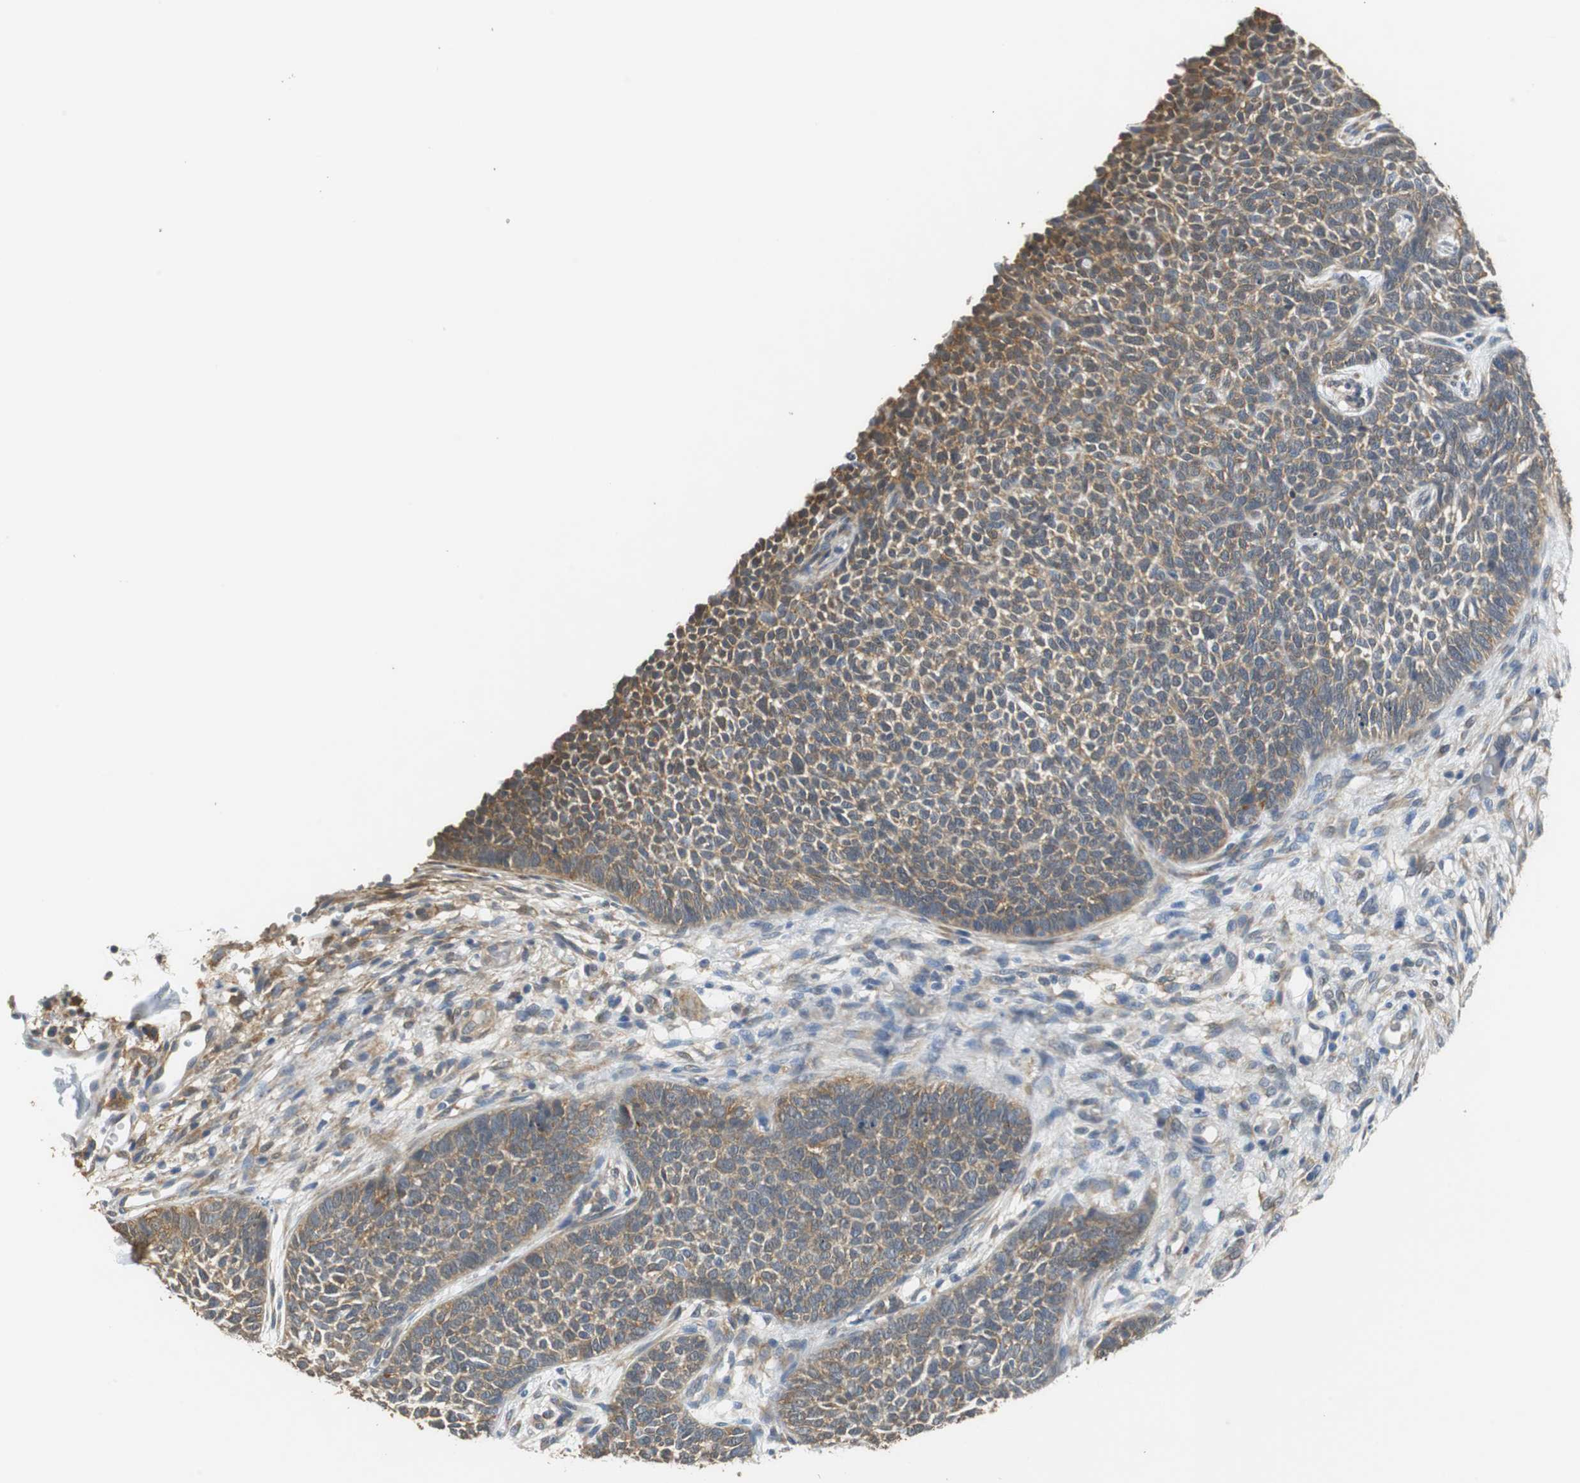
{"staining": {"intensity": "weak", "quantity": ">75%", "location": "cytoplasmic/membranous"}, "tissue": "skin cancer", "cell_type": "Tumor cells", "image_type": "cancer", "snomed": [{"axis": "morphology", "description": "Basal cell carcinoma"}, {"axis": "topography", "description": "Skin"}], "caption": "DAB (3,3'-diaminobenzidine) immunohistochemical staining of skin basal cell carcinoma displays weak cytoplasmic/membranous protein staining in about >75% of tumor cells. The protein of interest is shown in brown color, while the nuclei are stained blue.", "gene": "UBQLN2", "patient": {"sex": "female", "age": 84}}